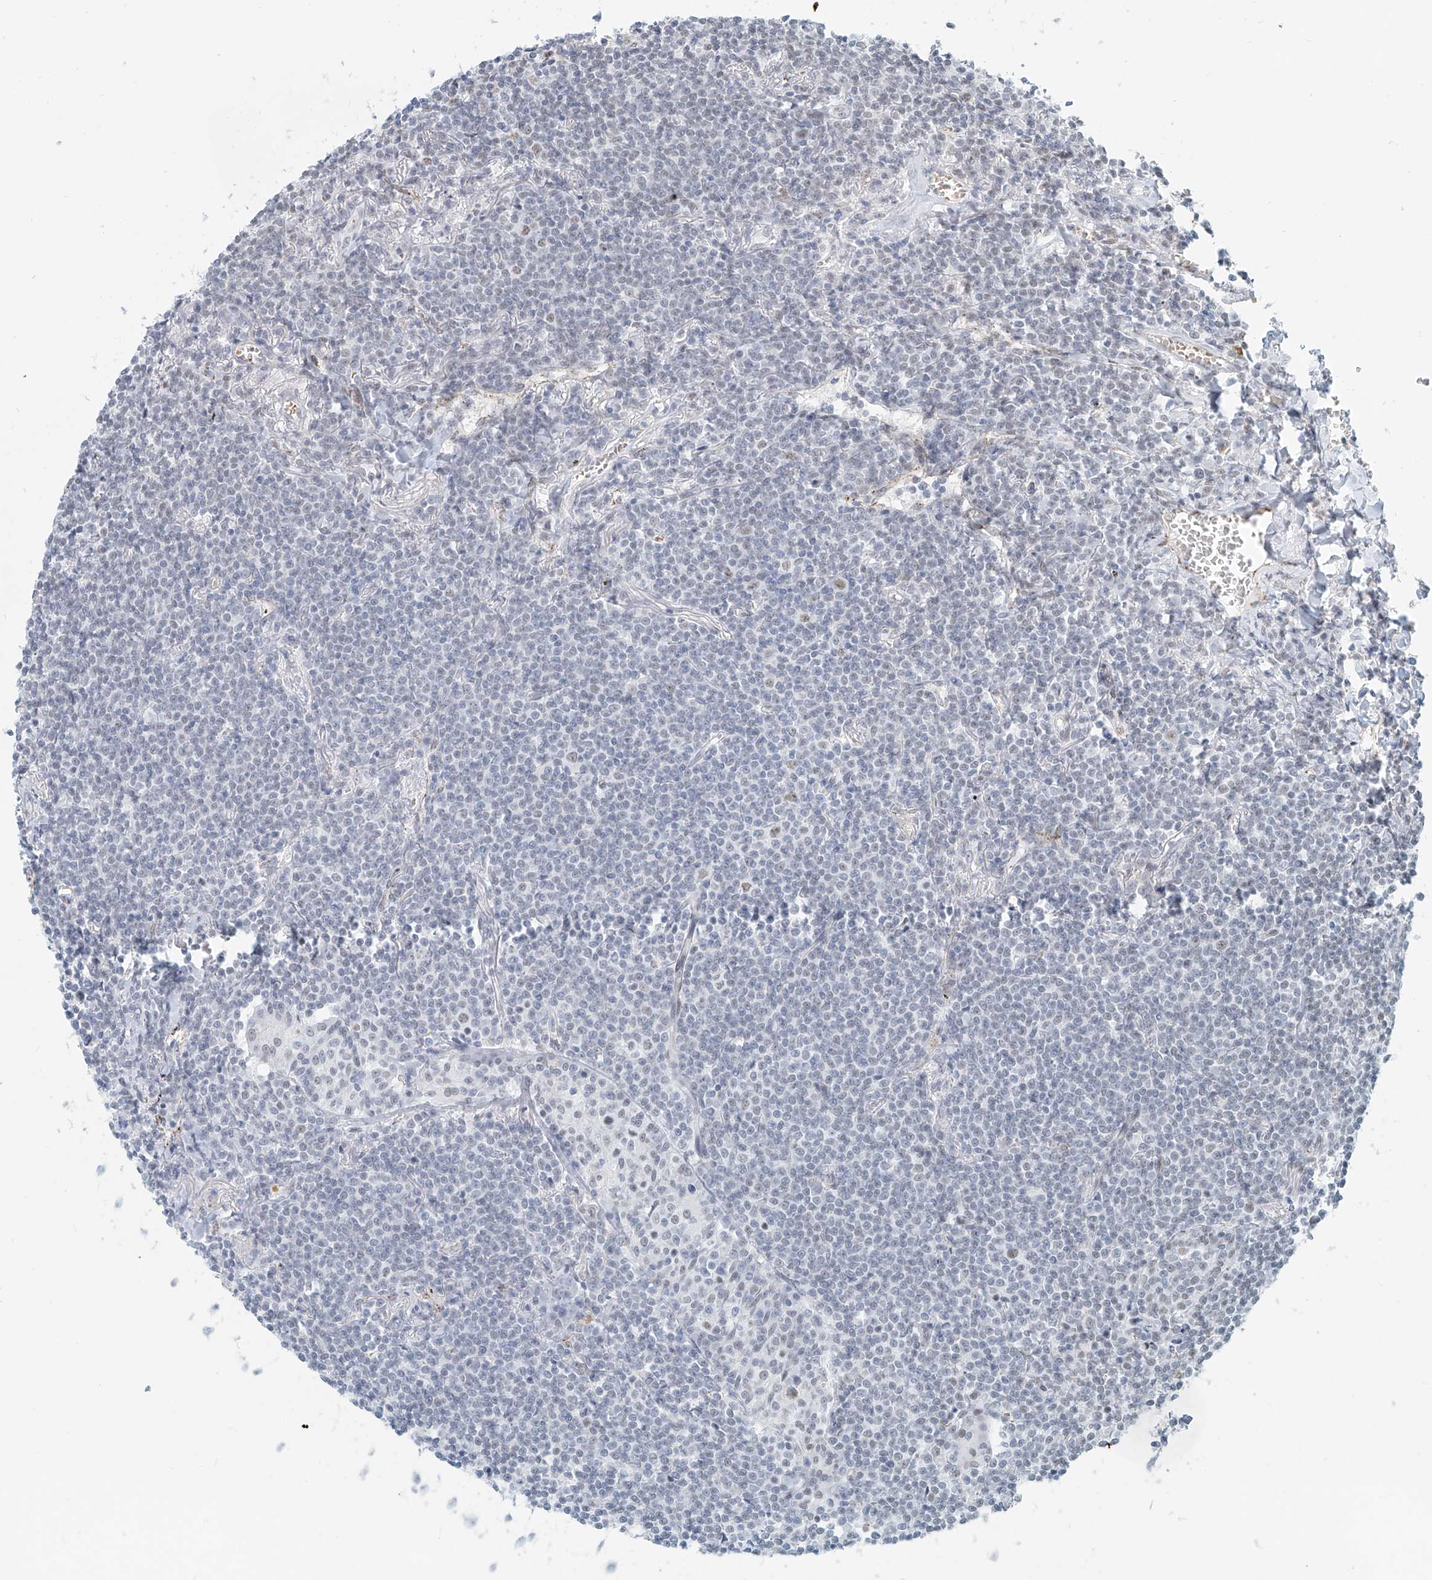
{"staining": {"intensity": "negative", "quantity": "none", "location": "none"}, "tissue": "lymphoma", "cell_type": "Tumor cells", "image_type": "cancer", "snomed": [{"axis": "morphology", "description": "Malignant lymphoma, non-Hodgkin's type, Low grade"}, {"axis": "topography", "description": "Lung"}], "caption": "This is an immunohistochemistry (IHC) image of malignant lymphoma, non-Hodgkin's type (low-grade). There is no expression in tumor cells.", "gene": "SASH1", "patient": {"sex": "female", "age": 71}}